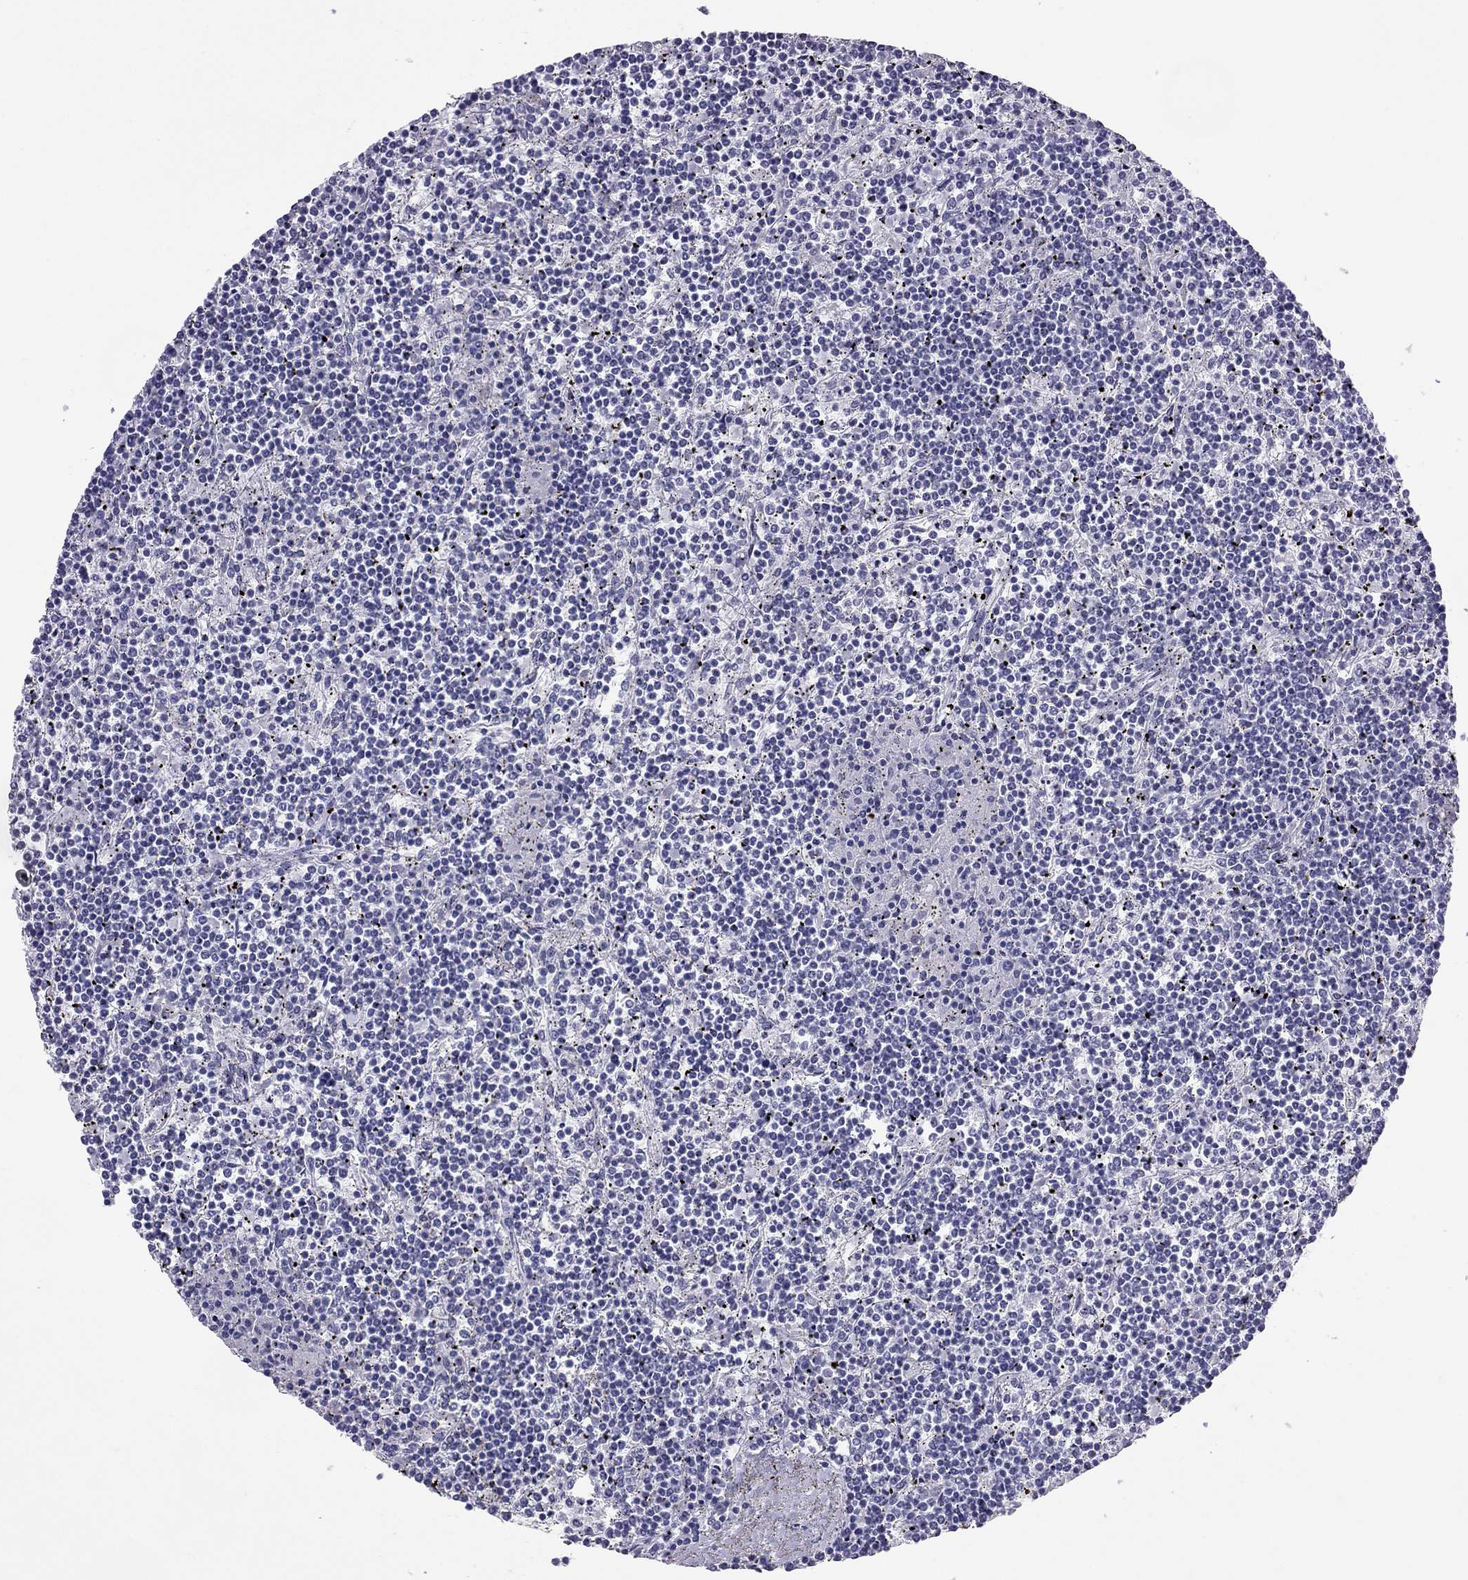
{"staining": {"intensity": "negative", "quantity": "none", "location": "none"}, "tissue": "lymphoma", "cell_type": "Tumor cells", "image_type": "cancer", "snomed": [{"axis": "morphology", "description": "Malignant lymphoma, non-Hodgkin's type, Low grade"}, {"axis": "topography", "description": "Spleen"}], "caption": "This is an immunohistochemistry image of low-grade malignant lymphoma, non-Hodgkin's type. There is no positivity in tumor cells.", "gene": "TRPM3", "patient": {"sex": "female", "age": 19}}